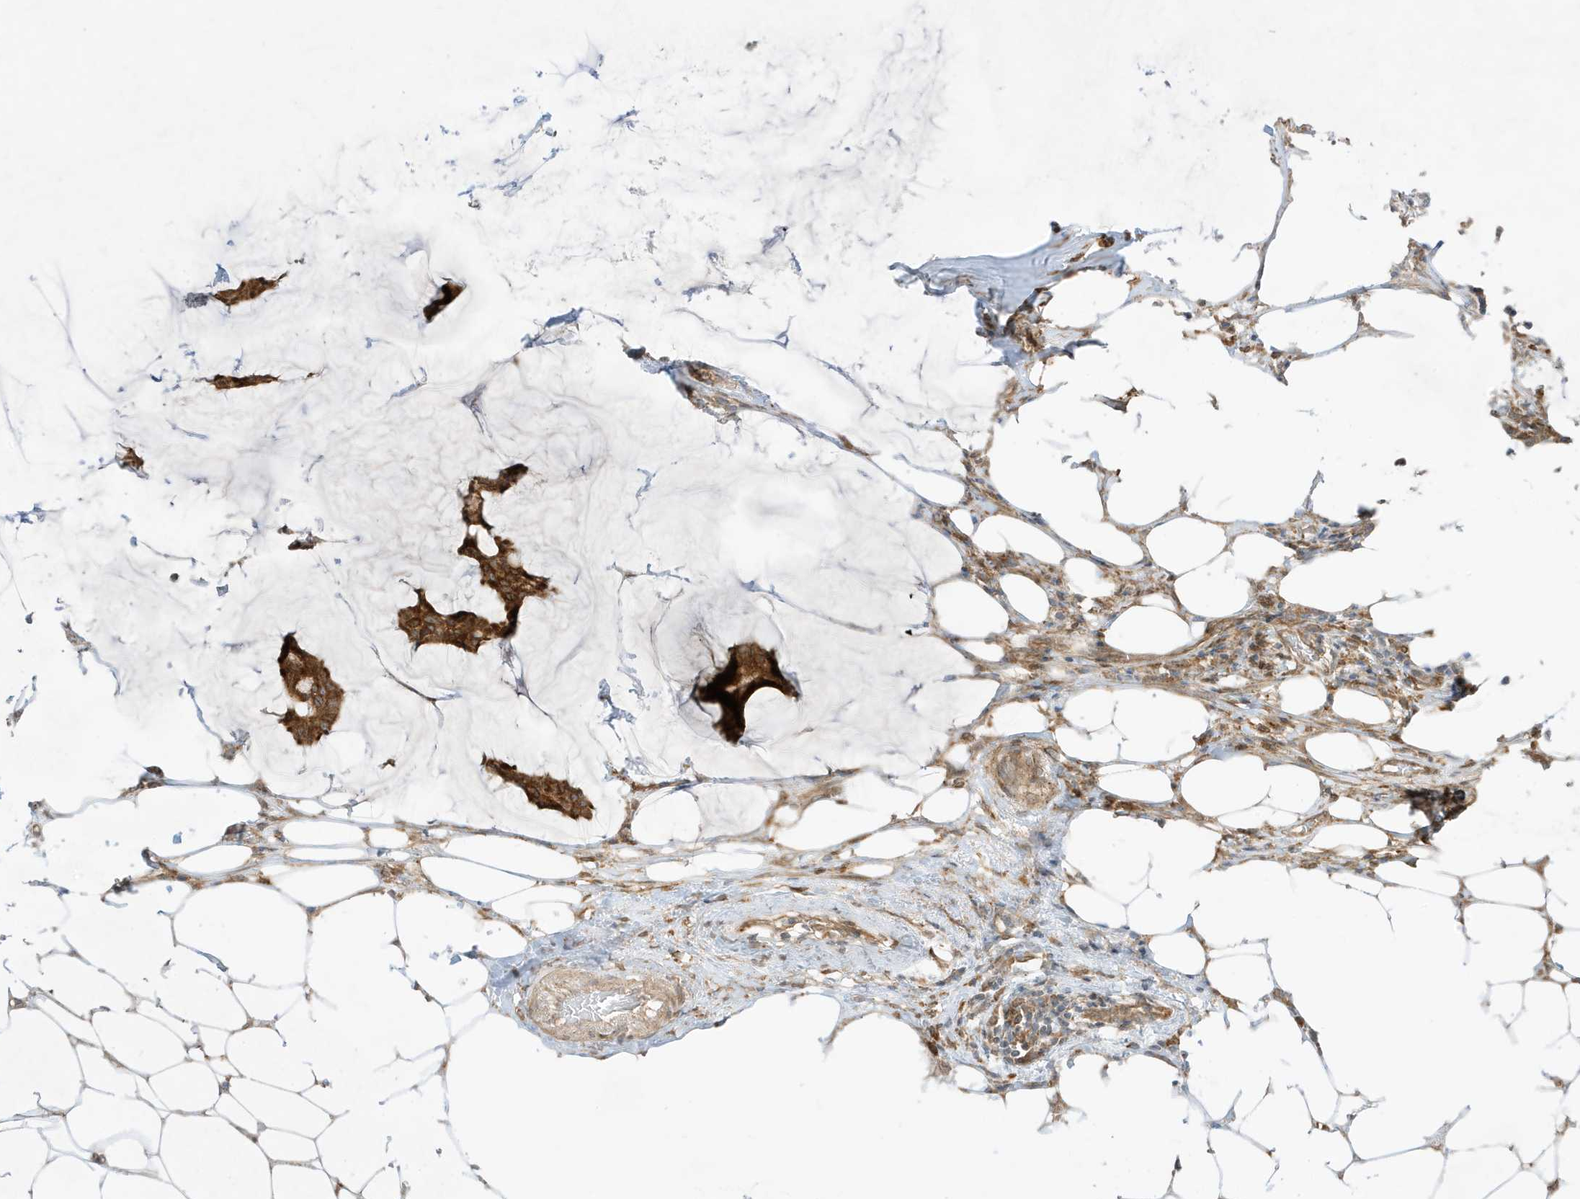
{"staining": {"intensity": "moderate", "quantity": ">75%", "location": "cytoplasmic/membranous"}, "tissue": "breast cancer", "cell_type": "Tumor cells", "image_type": "cancer", "snomed": [{"axis": "morphology", "description": "Duct carcinoma"}, {"axis": "topography", "description": "Breast"}], "caption": "Protein staining of breast cancer (intraductal carcinoma) tissue exhibits moderate cytoplasmic/membranous expression in about >75% of tumor cells.", "gene": "SCARF2", "patient": {"sex": "female", "age": 93}}